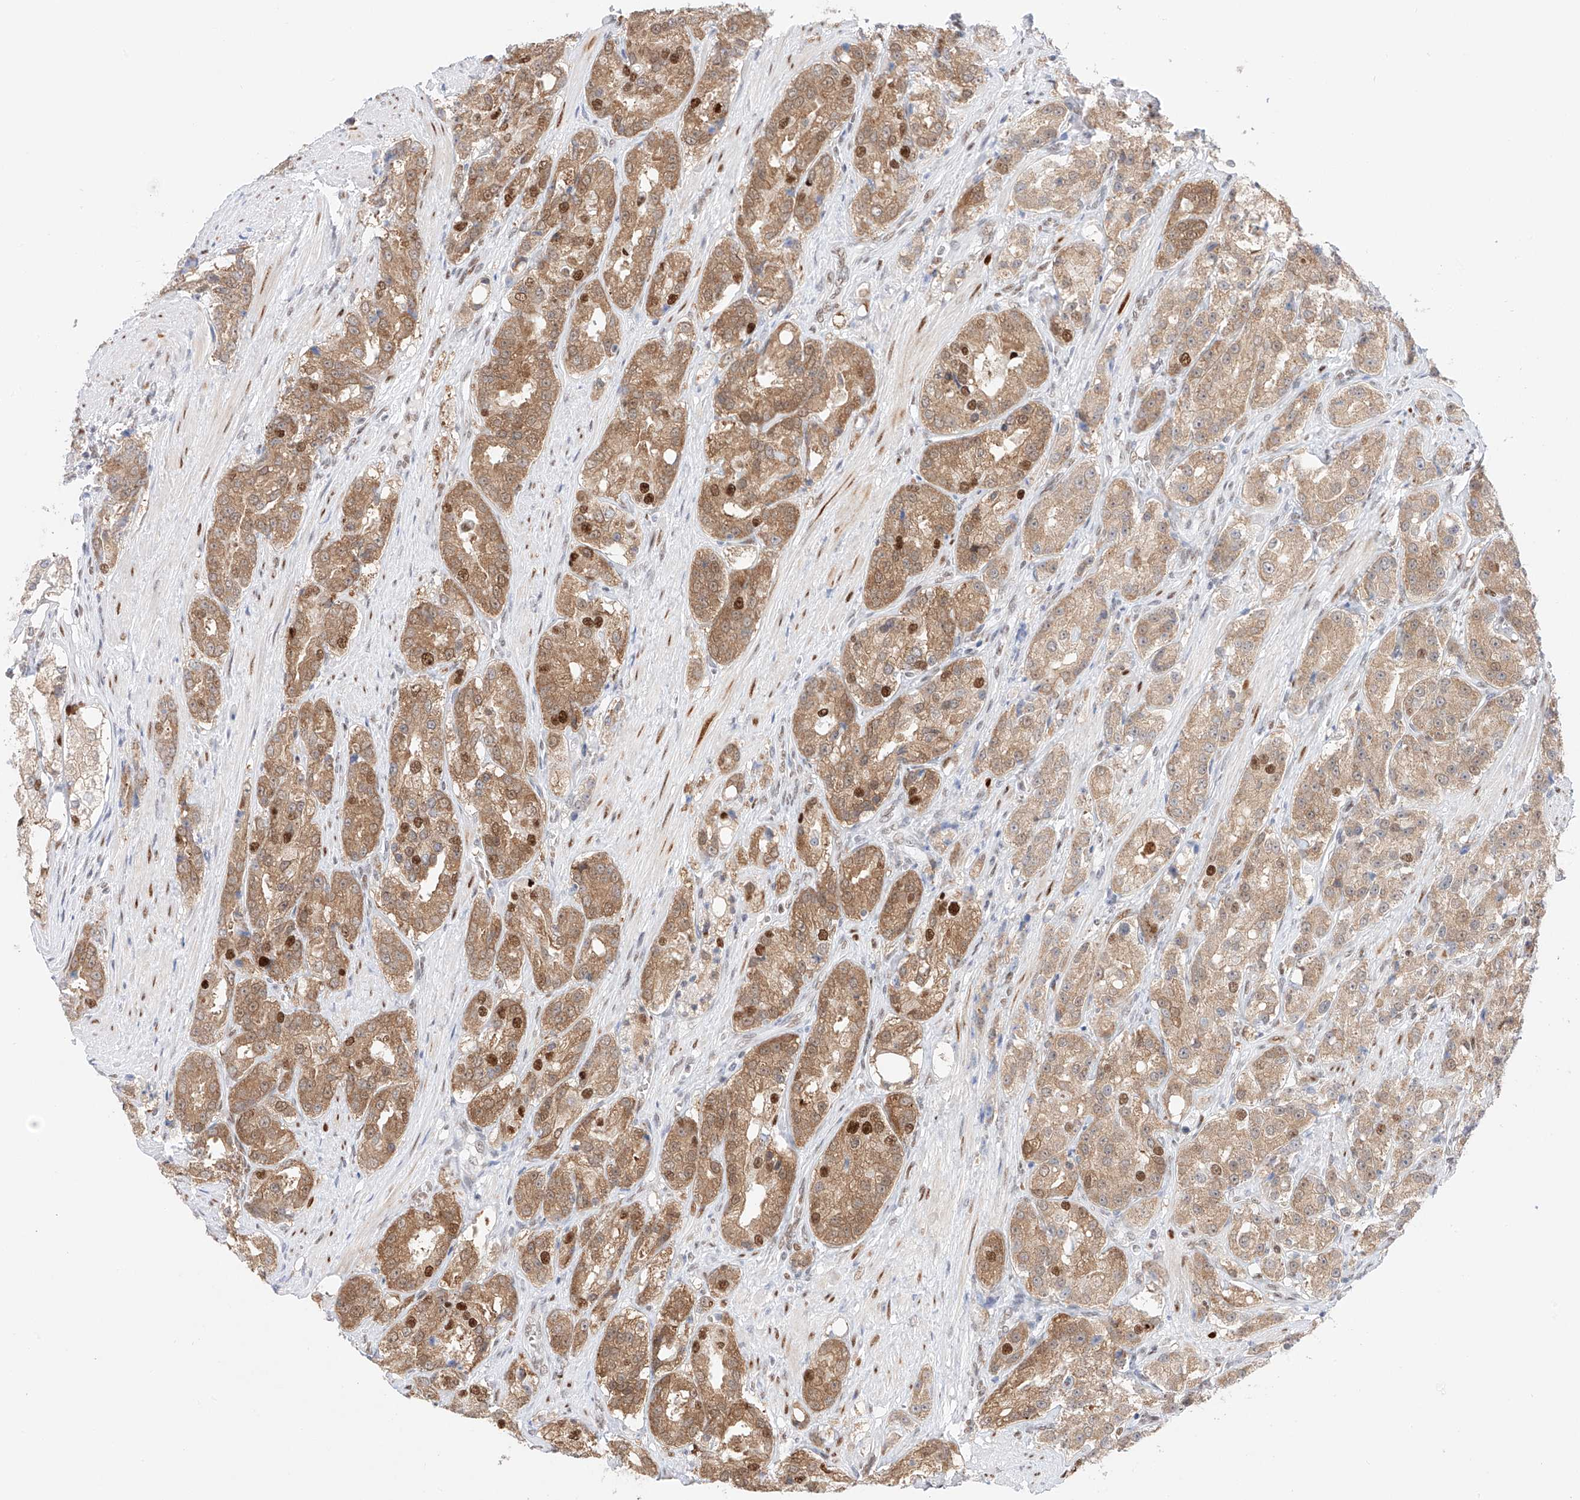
{"staining": {"intensity": "moderate", "quantity": ">75%", "location": "cytoplasmic/membranous,nuclear"}, "tissue": "prostate cancer", "cell_type": "Tumor cells", "image_type": "cancer", "snomed": [{"axis": "morphology", "description": "Adenocarcinoma, High grade"}, {"axis": "topography", "description": "Prostate"}], "caption": "Protein staining displays moderate cytoplasmic/membranous and nuclear expression in about >75% of tumor cells in high-grade adenocarcinoma (prostate).", "gene": "APIP", "patient": {"sex": "male", "age": 60}}